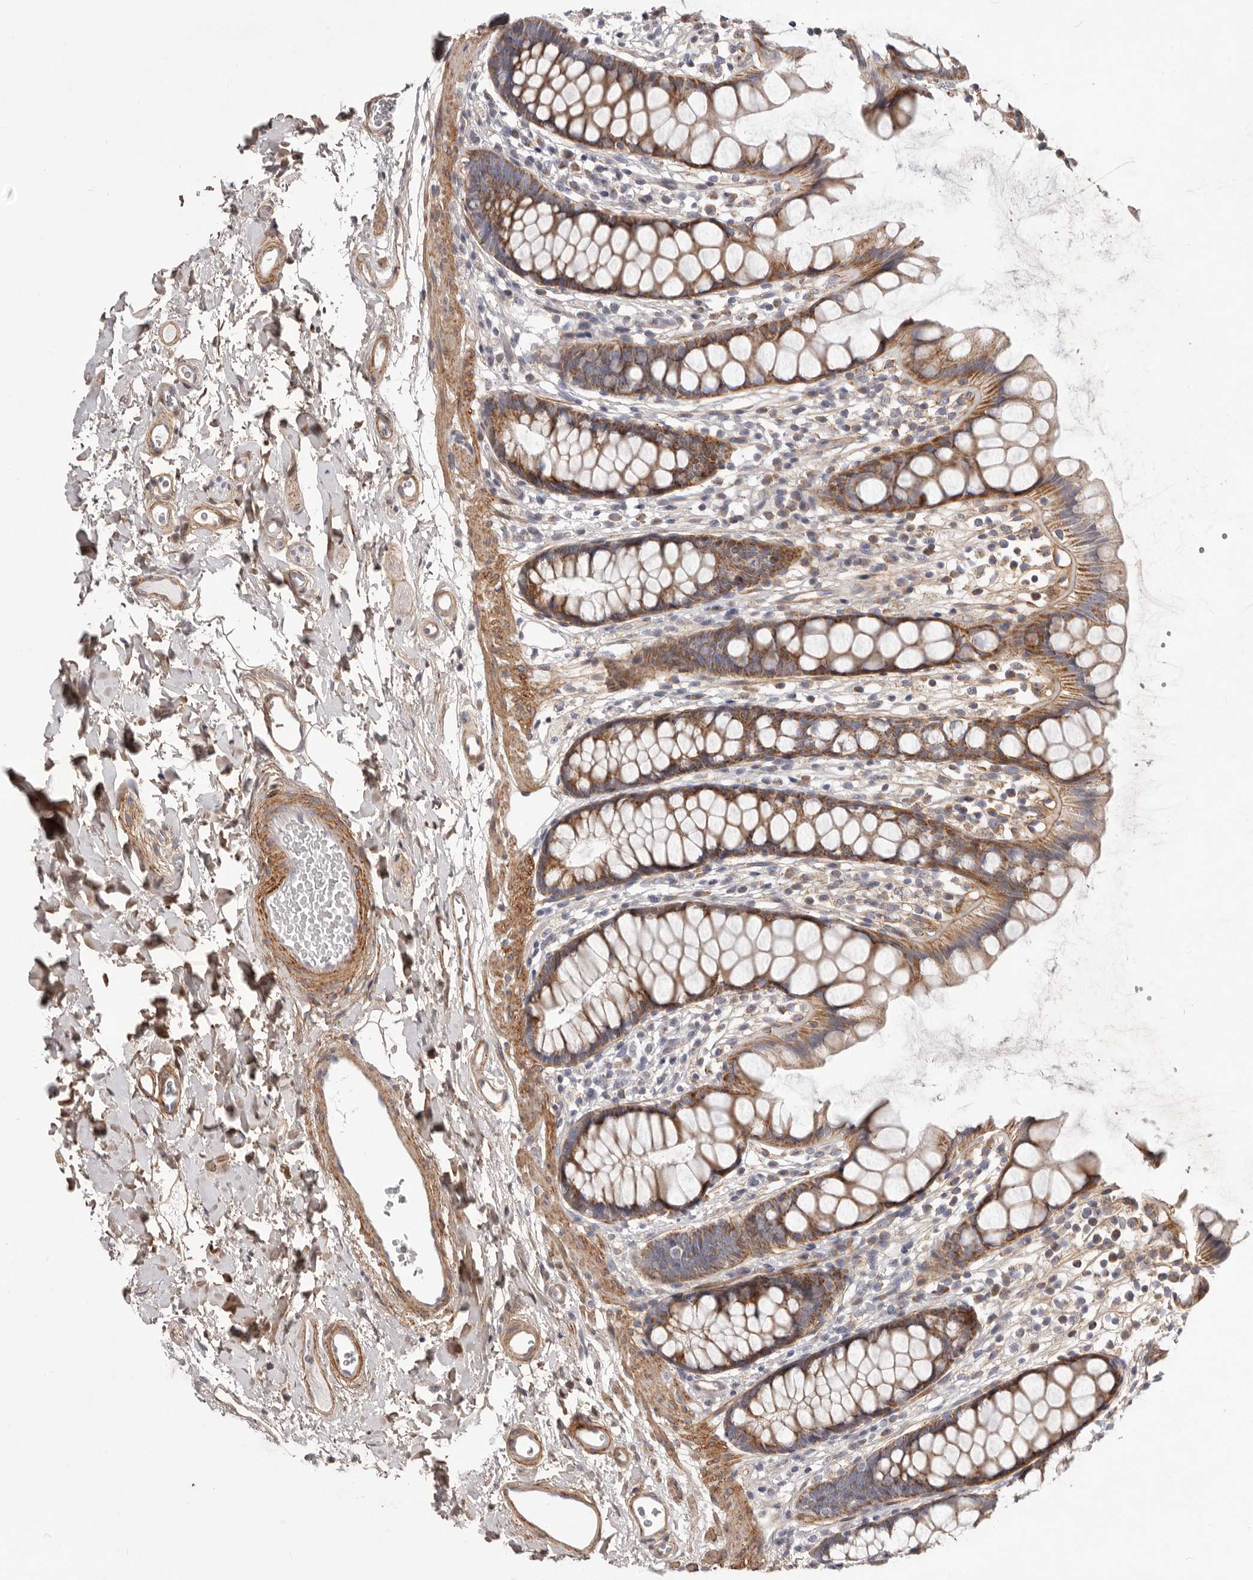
{"staining": {"intensity": "moderate", "quantity": ">75%", "location": "cytoplasmic/membranous"}, "tissue": "rectum", "cell_type": "Glandular cells", "image_type": "normal", "snomed": [{"axis": "morphology", "description": "Normal tissue, NOS"}, {"axis": "topography", "description": "Rectum"}], "caption": "Protein expression analysis of normal human rectum reveals moderate cytoplasmic/membranous staining in approximately >75% of glandular cells. The staining was performed using DAB (3,3'-diaminobenzidine), with brown indicating positive protein expression. Nuclei are stained blue with hematoxylin.", "gene": "MRPS10", "patient": {"sex": "female", "age": 65}}